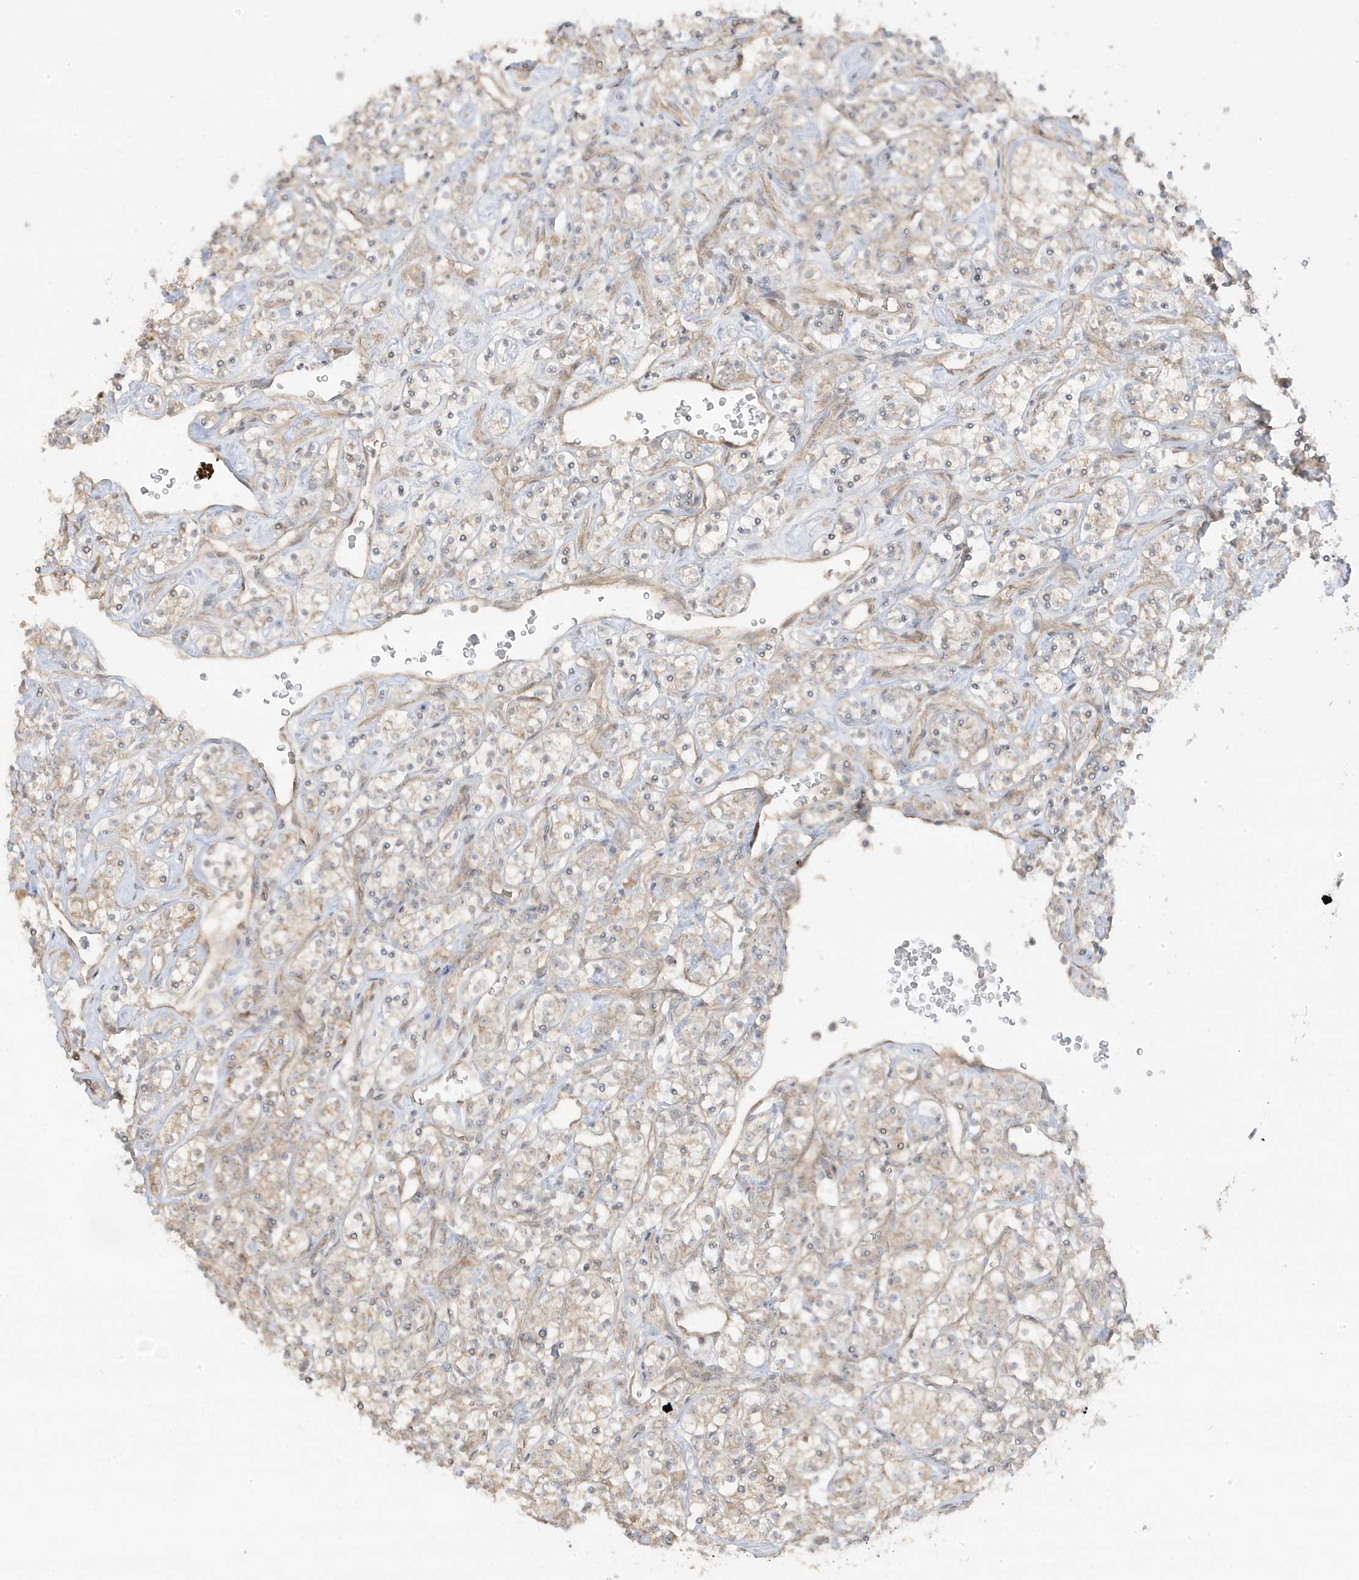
{"staining": {"intensity": "weak", "quantity": "25%-75%", "location": "cytoplasmic/membranous"}, "tissue": "renal cancer", "cell_type": "Tumor cells", "image_type": "cancer", "snomed": [{"axis": "morphology", "description": "Adenocarcinoma, NOS"}, {"axis": "topography", "description": "Kidney"}], "caption": "Protein analysis of renal adenocarcinoma tissue shows weak cytoplasmic/membranous expression in about 25%-75% of tumor cells. Immunohistochemistry (ihc) stains the protein in brown and the nuclei are stained blue.", "gene": "DNAJC12", "patient": {"sex": "male", "age": 77}}